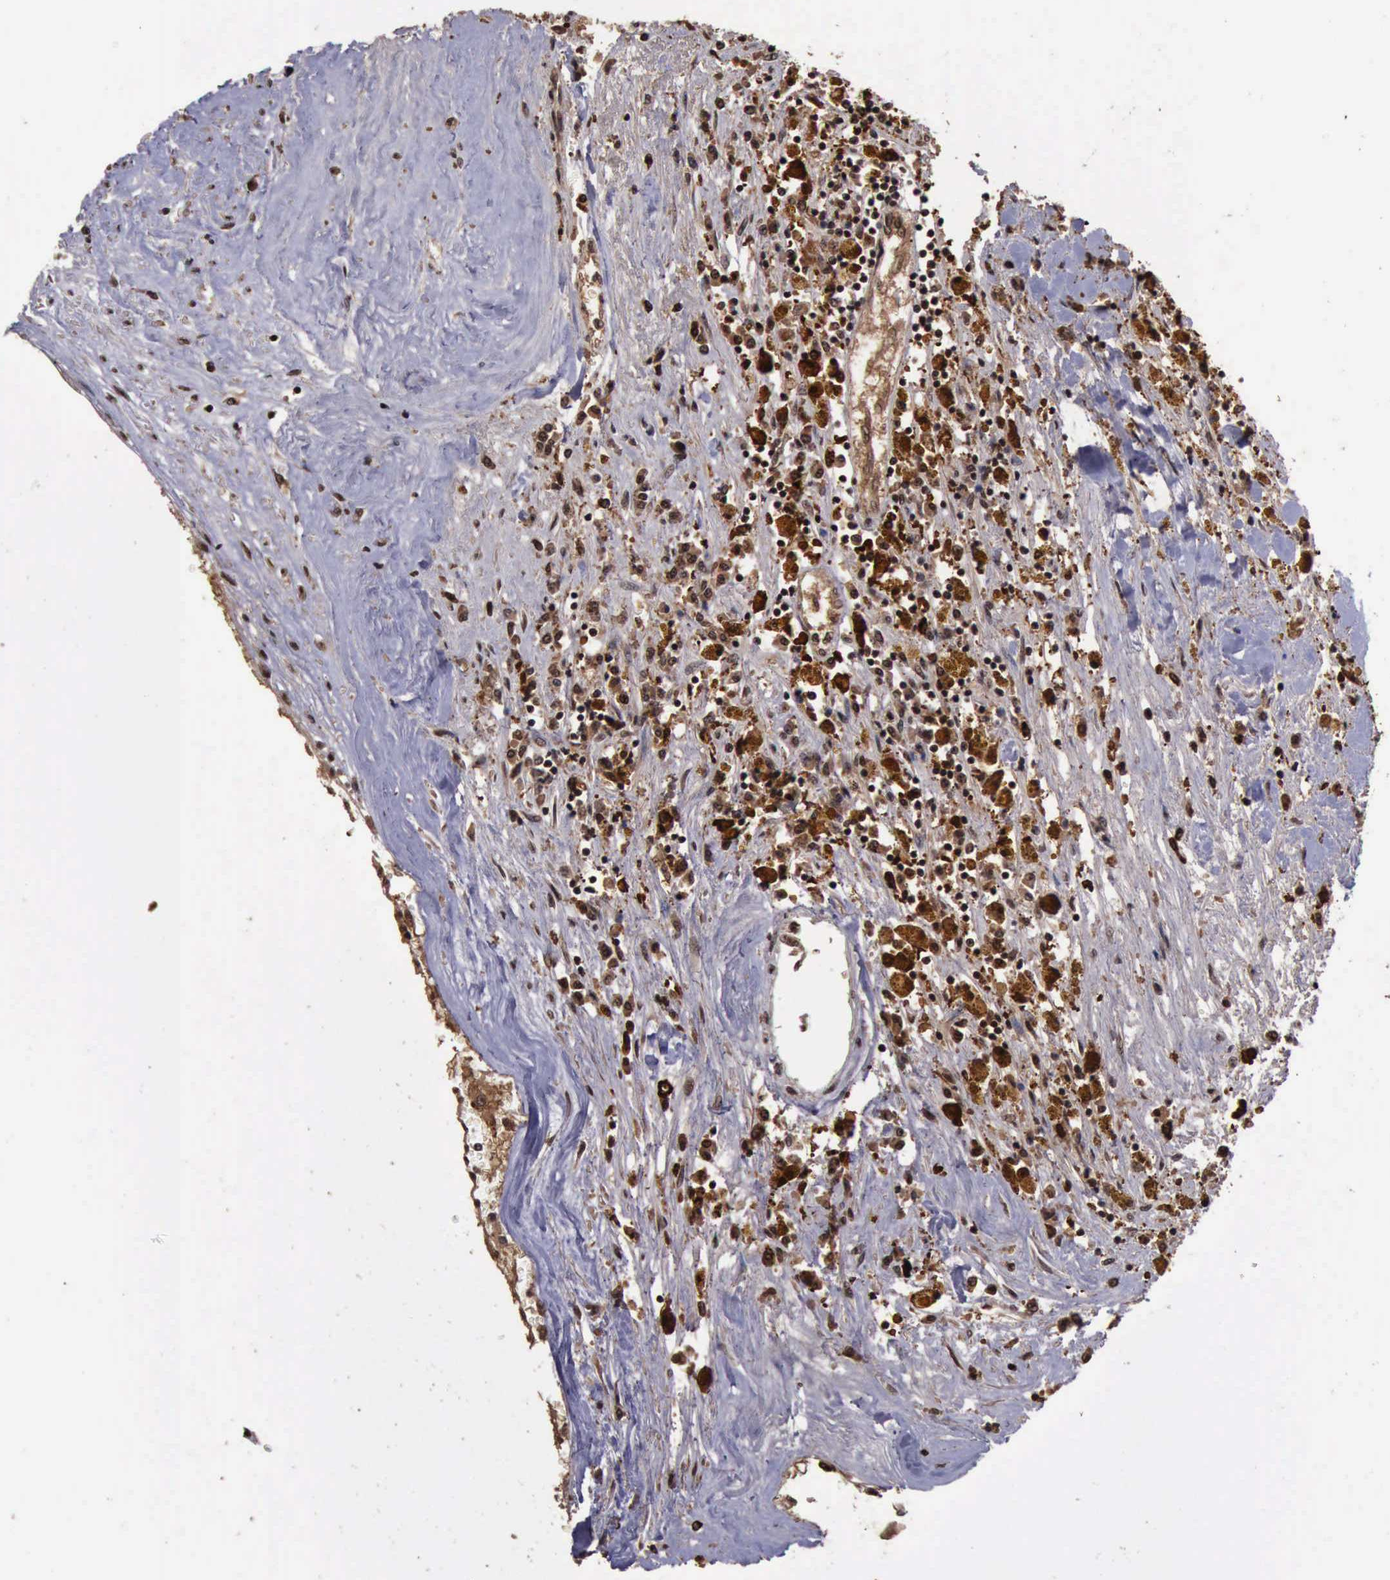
{"staining": {"intensity": "strong", "quantity": ">75%", "location": "cytoplasmic/membranous,nuclear"}, "tissue": "renal cancer", "cell_type": "Tumor cells", "image_type": "cancer", "snomed": [{"axis": "morphology", "description": "Adenocarcinoma, NOS"}, {"axis": "topography", "description": "Kidney"}], "caption": "Immunohistochemistry (DAB (3,3'-diaminobenzidine)) staining of adenocarcinoma (renal) reveals strong cytoplasmic/membranous and nuclear protein expression in about >75% of tumor cells.", "gene": "TRMT2A", "patient": {"sex": "male", "age": 78}}